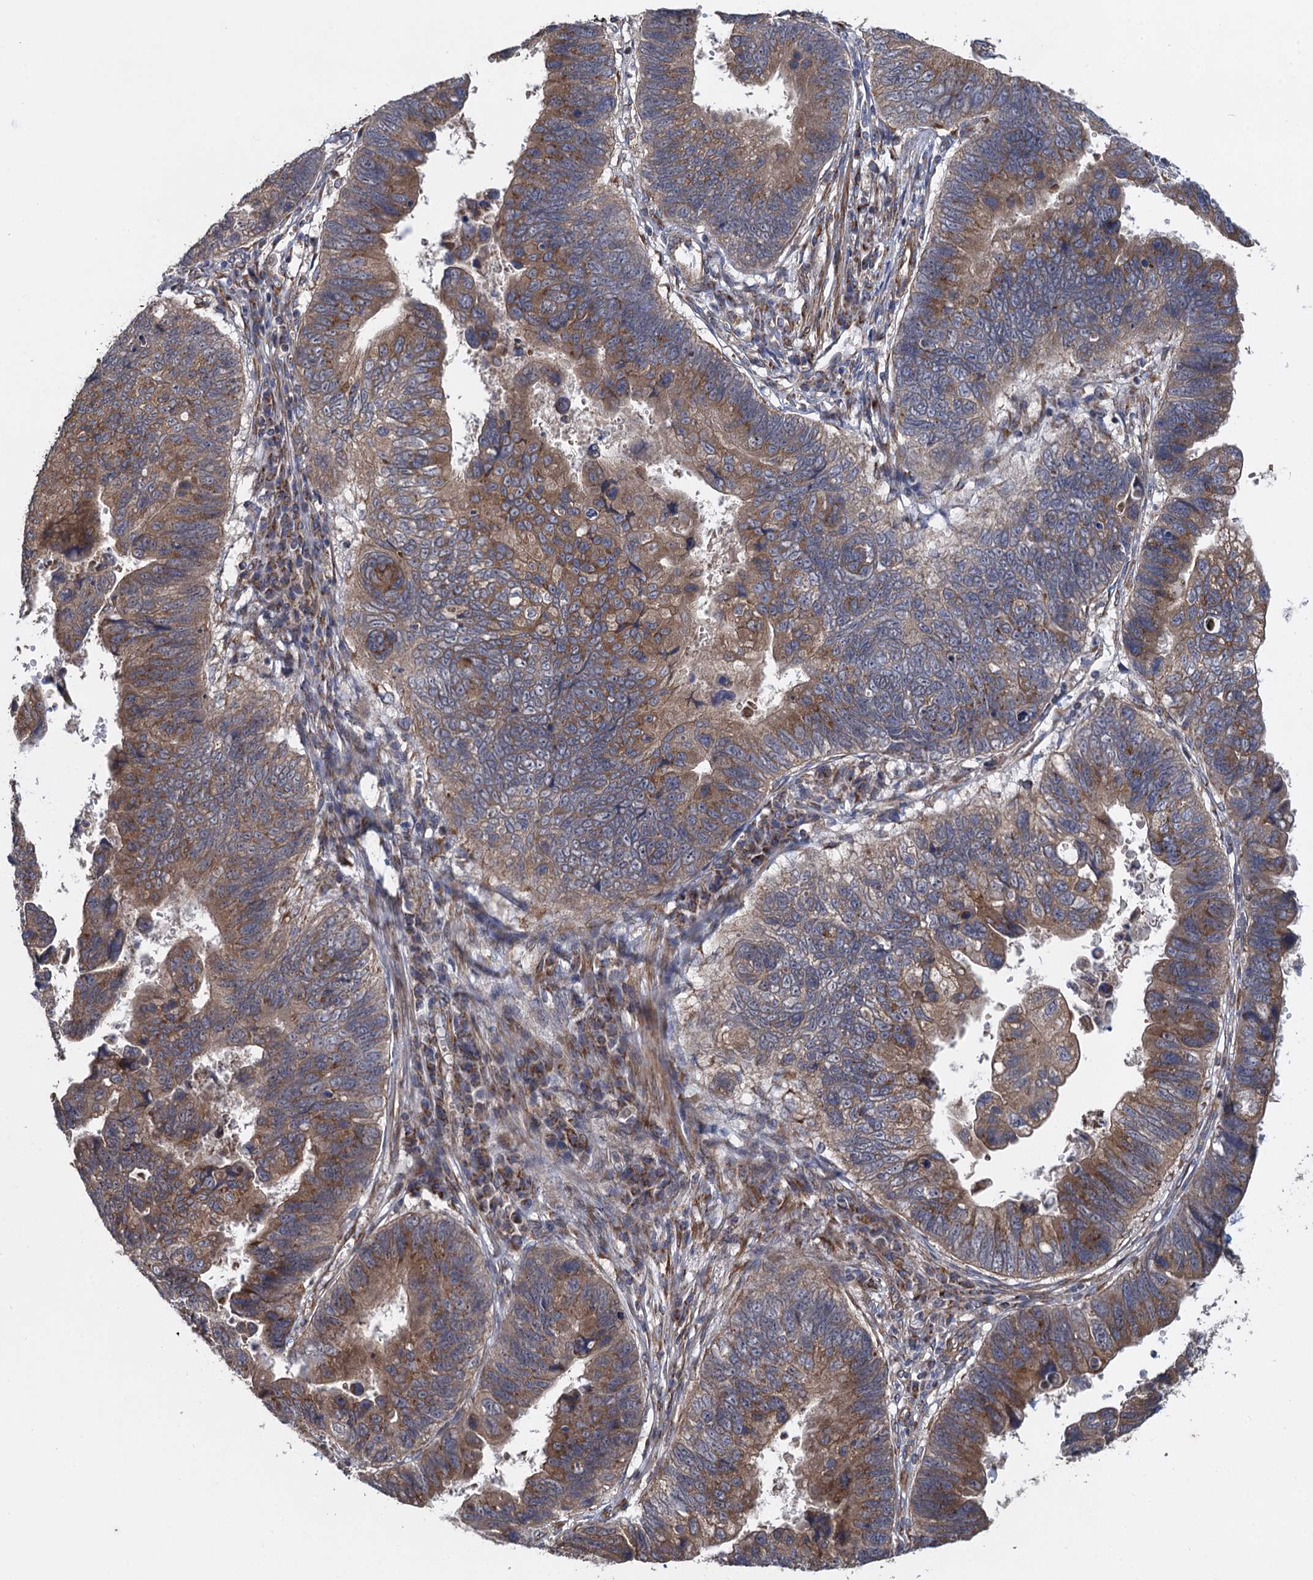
{"staining": {"intensity": "moderate", "quantity": ">75%", "location": "cytoplasmic/membranous"}, "tissue": "stomach cancer", "cell_type": "Tumor cells", "image_type": "cancer", "snomed": [{"axis": "morphology", "description": "Adenocarcinoma, NOS"}, {"axis": "topography", "description": "Stomach"}], "caption": "Immunohistochemistry (IHC) histopathology image of stomach cancer stained for a protein (brown), which exhibits medium levels of moderate cytoplasmic/membranous staining in about >75% of tumor cells.", "gene": "HAUS1", "patient": {"sex": "male", "age": 59}}